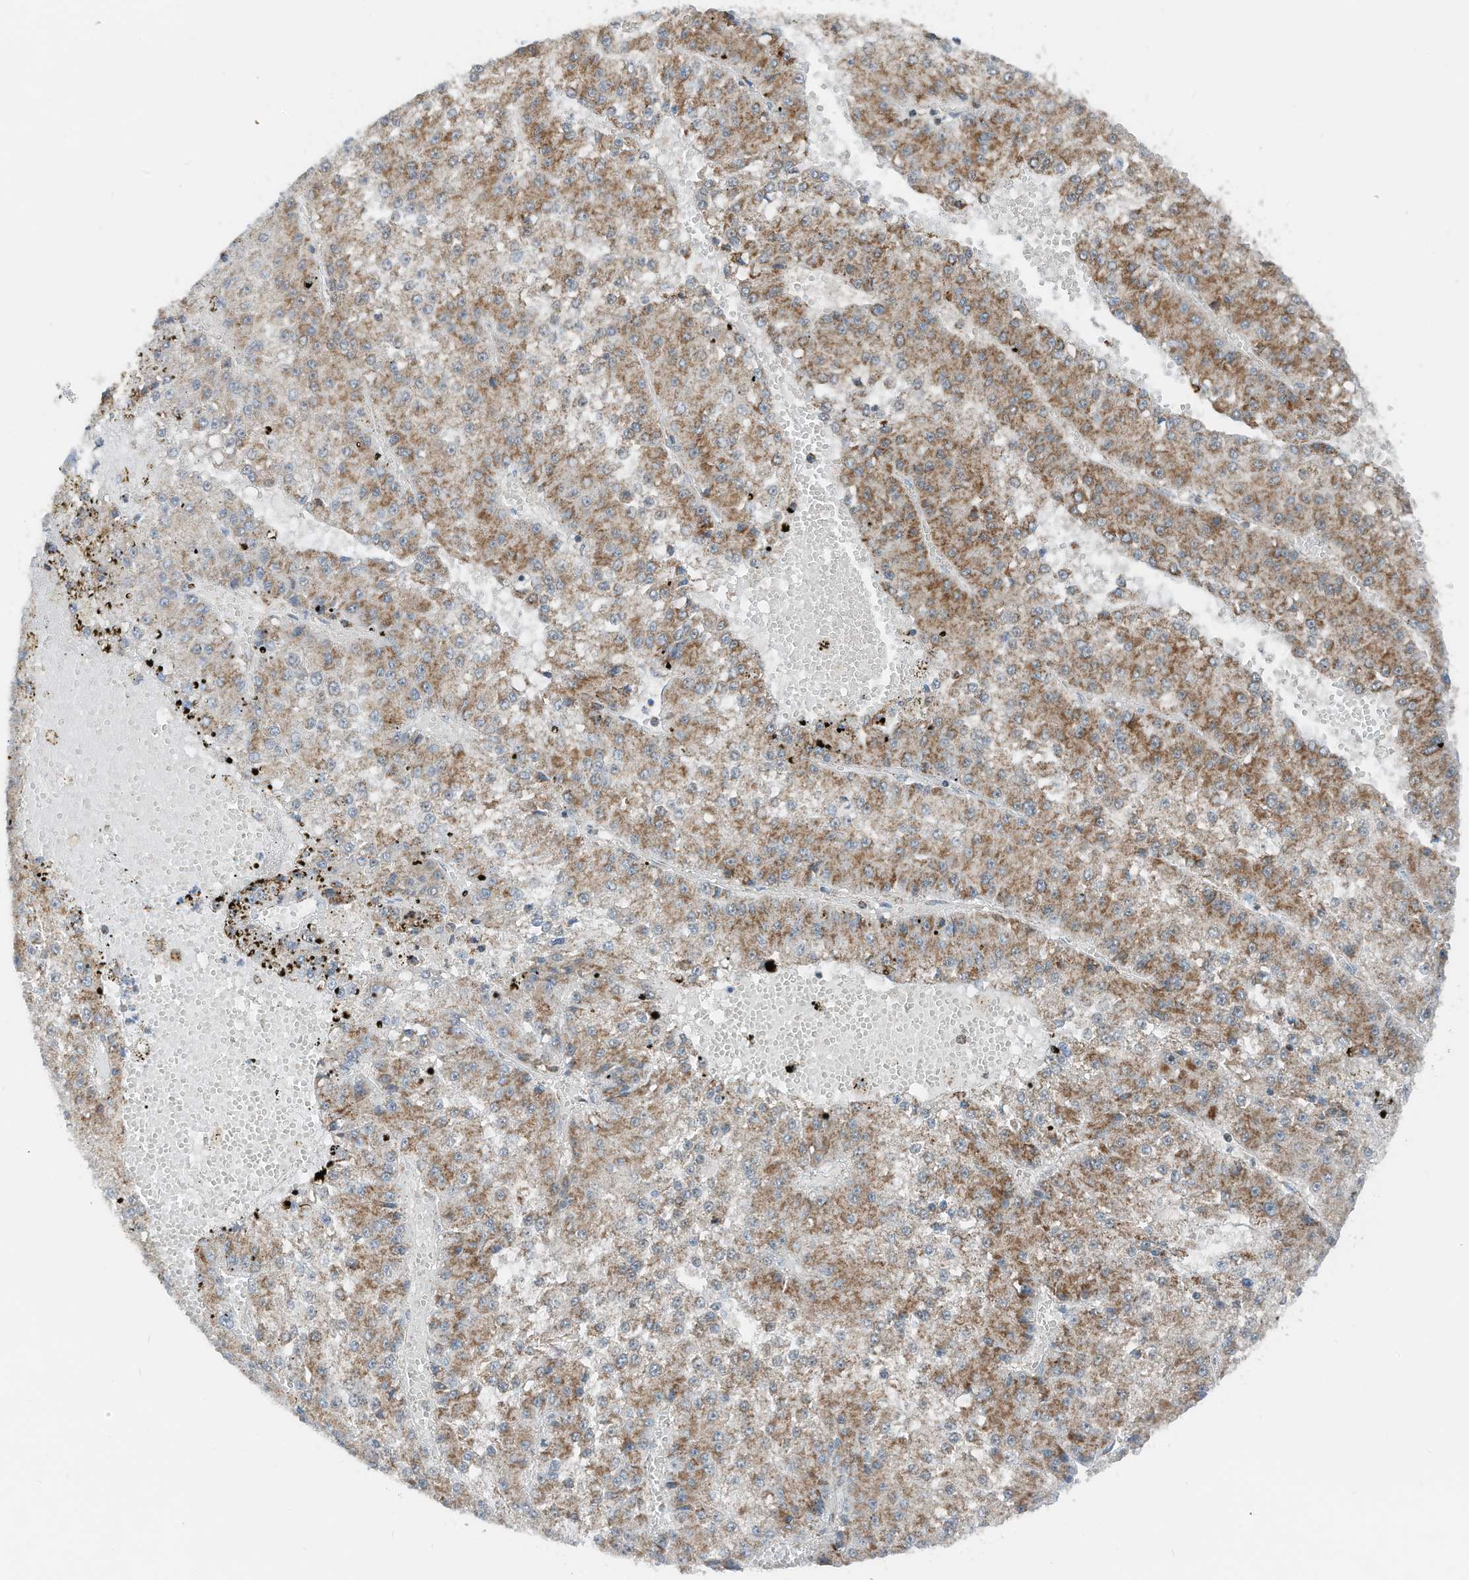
{"staining": {"intensity": "moderate", "quantity": ">75%", "location": "cytoplasmic/membranous"}, "tissue": "liver cancer", "cell_type": "Tumor cells", "image_type": "cancer", "snomed": [{"axis": "morphology", "description": "Carcinoma, Hepatocellular, NOS"}, {"axis": "topography", "description": "Liver"}], "caption": "Liver hepatocellular carcinoma stained for a protein reveals moderate cytoplasmic/membranous positivity in tumor cells. The protein of interest is shown in brown color, while the nuclei are stained blue.", "gene": "RMND1", "patient": {"sex": "female", "age": 73}}